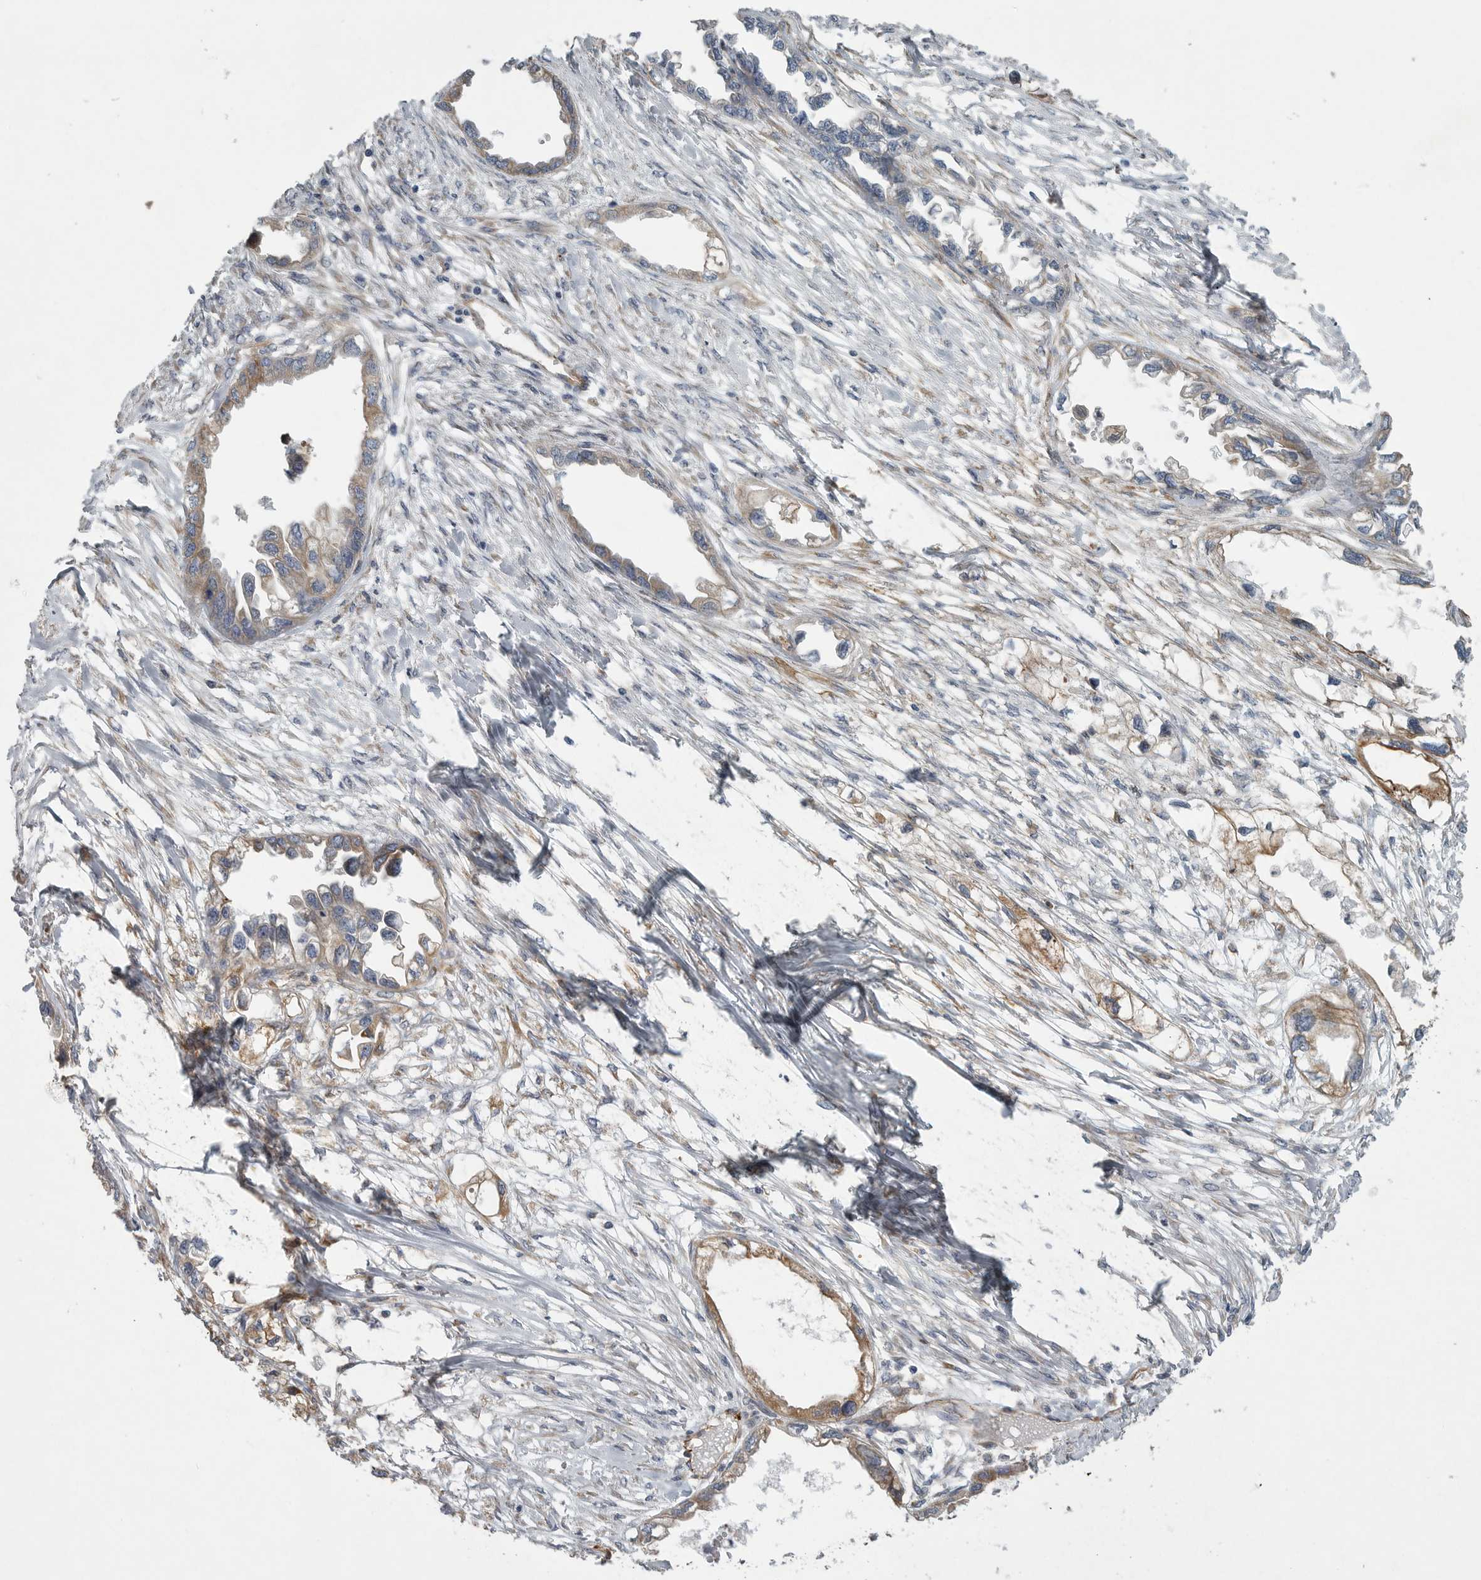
{"staining": {"intensity": "moderate", "quantity": ">75%", "location": "cytoplasmic/membranous"}, "tissue": "endometrial cancer", "cell_type": "Tumor cells", "image_type": "cancer", "snomed": [{"axis": "morphology", "description": "Adenocarcinoma, NOS"}, {"axis": "morphology", "description": "Adenocarcinoma, metastatic, NOS"}, {"axis": "topography", "description": "Adipose tissue"}, {"axis": "topography", "description": "Endometrium"}], "caption": "Endometrial cancer (adenocarcinoma) was stained to show a protein in brown. There is medium levels of moderate cytoplasmic/membranous staining in approximately >75% of tumor cells.", "gene": "MINPP1", "patient": {"sex": "female", "age": 67}}